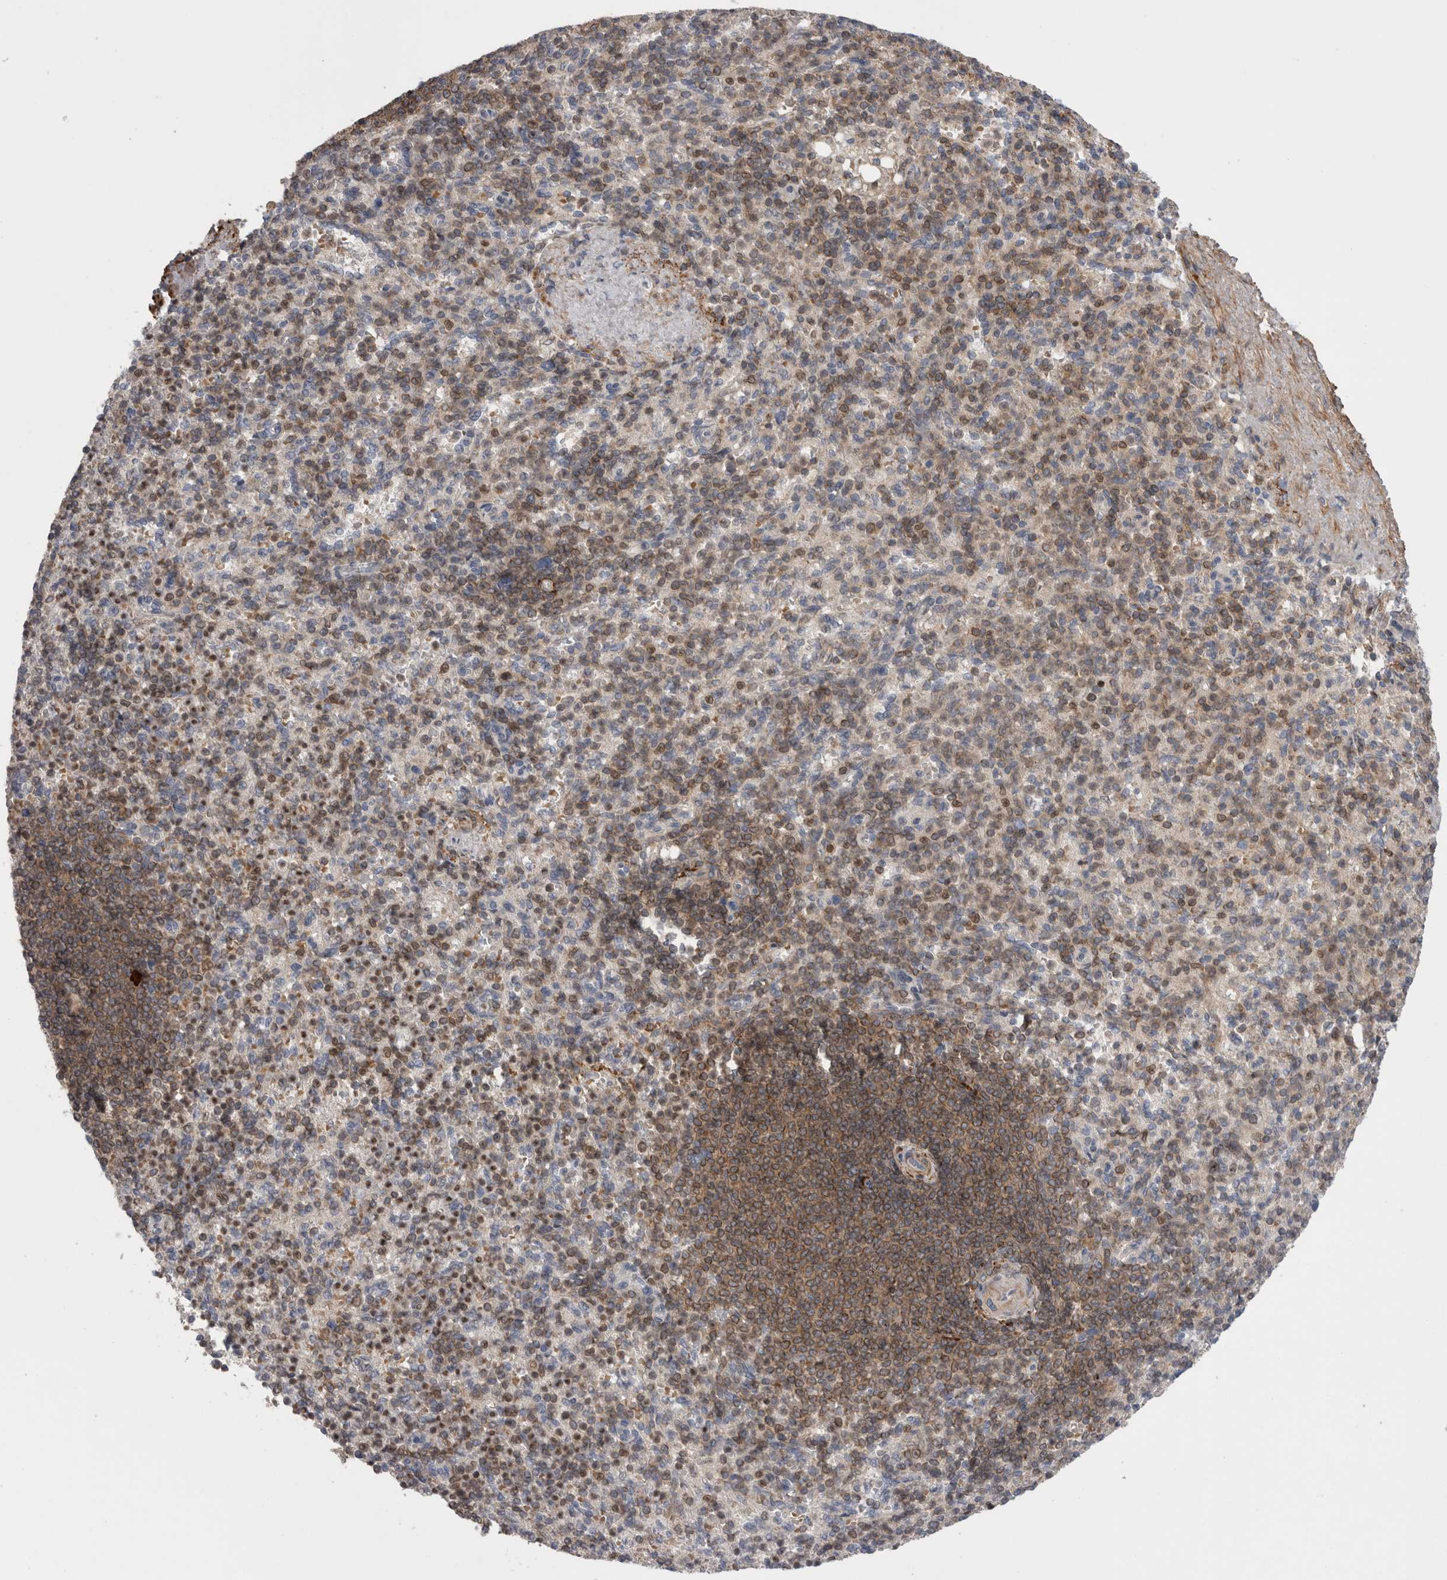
{"staining": {"intensity": "moderate", "quantity": "25%-75%", "location": "cytoplasmic/membranous"}, "tissue": "spleen", "cell_type": "Cells in red pulp", "image_type": "normal", "snomed": [{"axis": "morphology", "description": "Normal tissue, NOS"}, {"axis": "topography", "description": "Spleen"}], "caption": "Benign spleen reveals moderate cytoplasmic/membranous positivity in about 25%-75% of cells in red pulp (DAB IHC with brightfield microscopy, high magnification)..", "gene": "DARS2", "patient": {"sex": "female", "age": 74}}